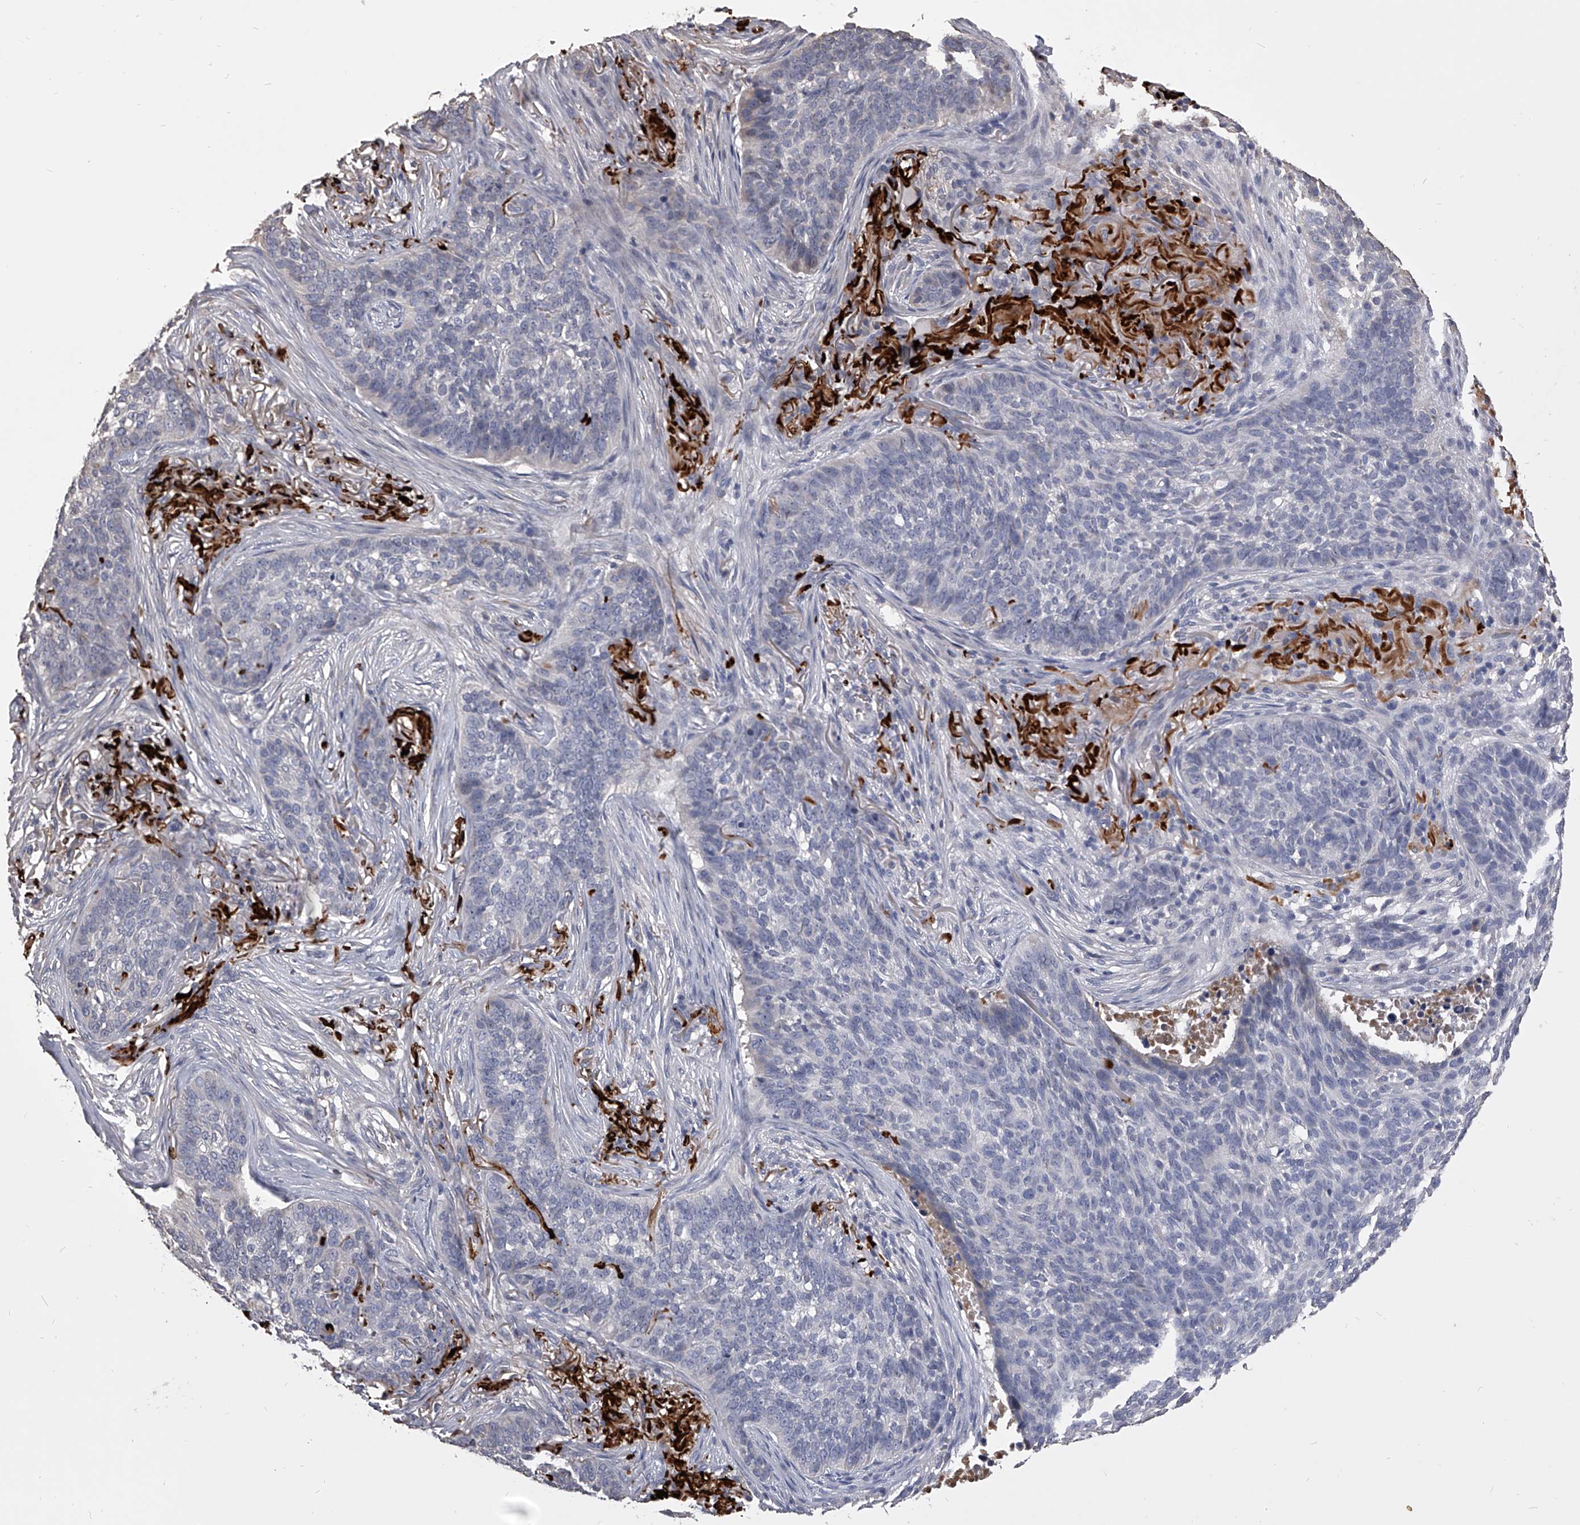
{"staining": {"intensity": "negative", "quantity": "none", "location": "none"}, "tissue": "skin cancer", "cell_type": "Tumor cells", "image_type": "cancer", "snomed": [{"axis": "morphology", "description": "Basal cell carcinoma"}, {"axis": "topography", "description": "Skin"}], "caption": "Tumor cells show no significant protein positivity in skin cancer. (Brightfield microscopy of DAB (3,3'-diaminobenzidine) IHC at high magnification).", "gene": "MDN1", "patient": {"sex": "male", "age": 85}}